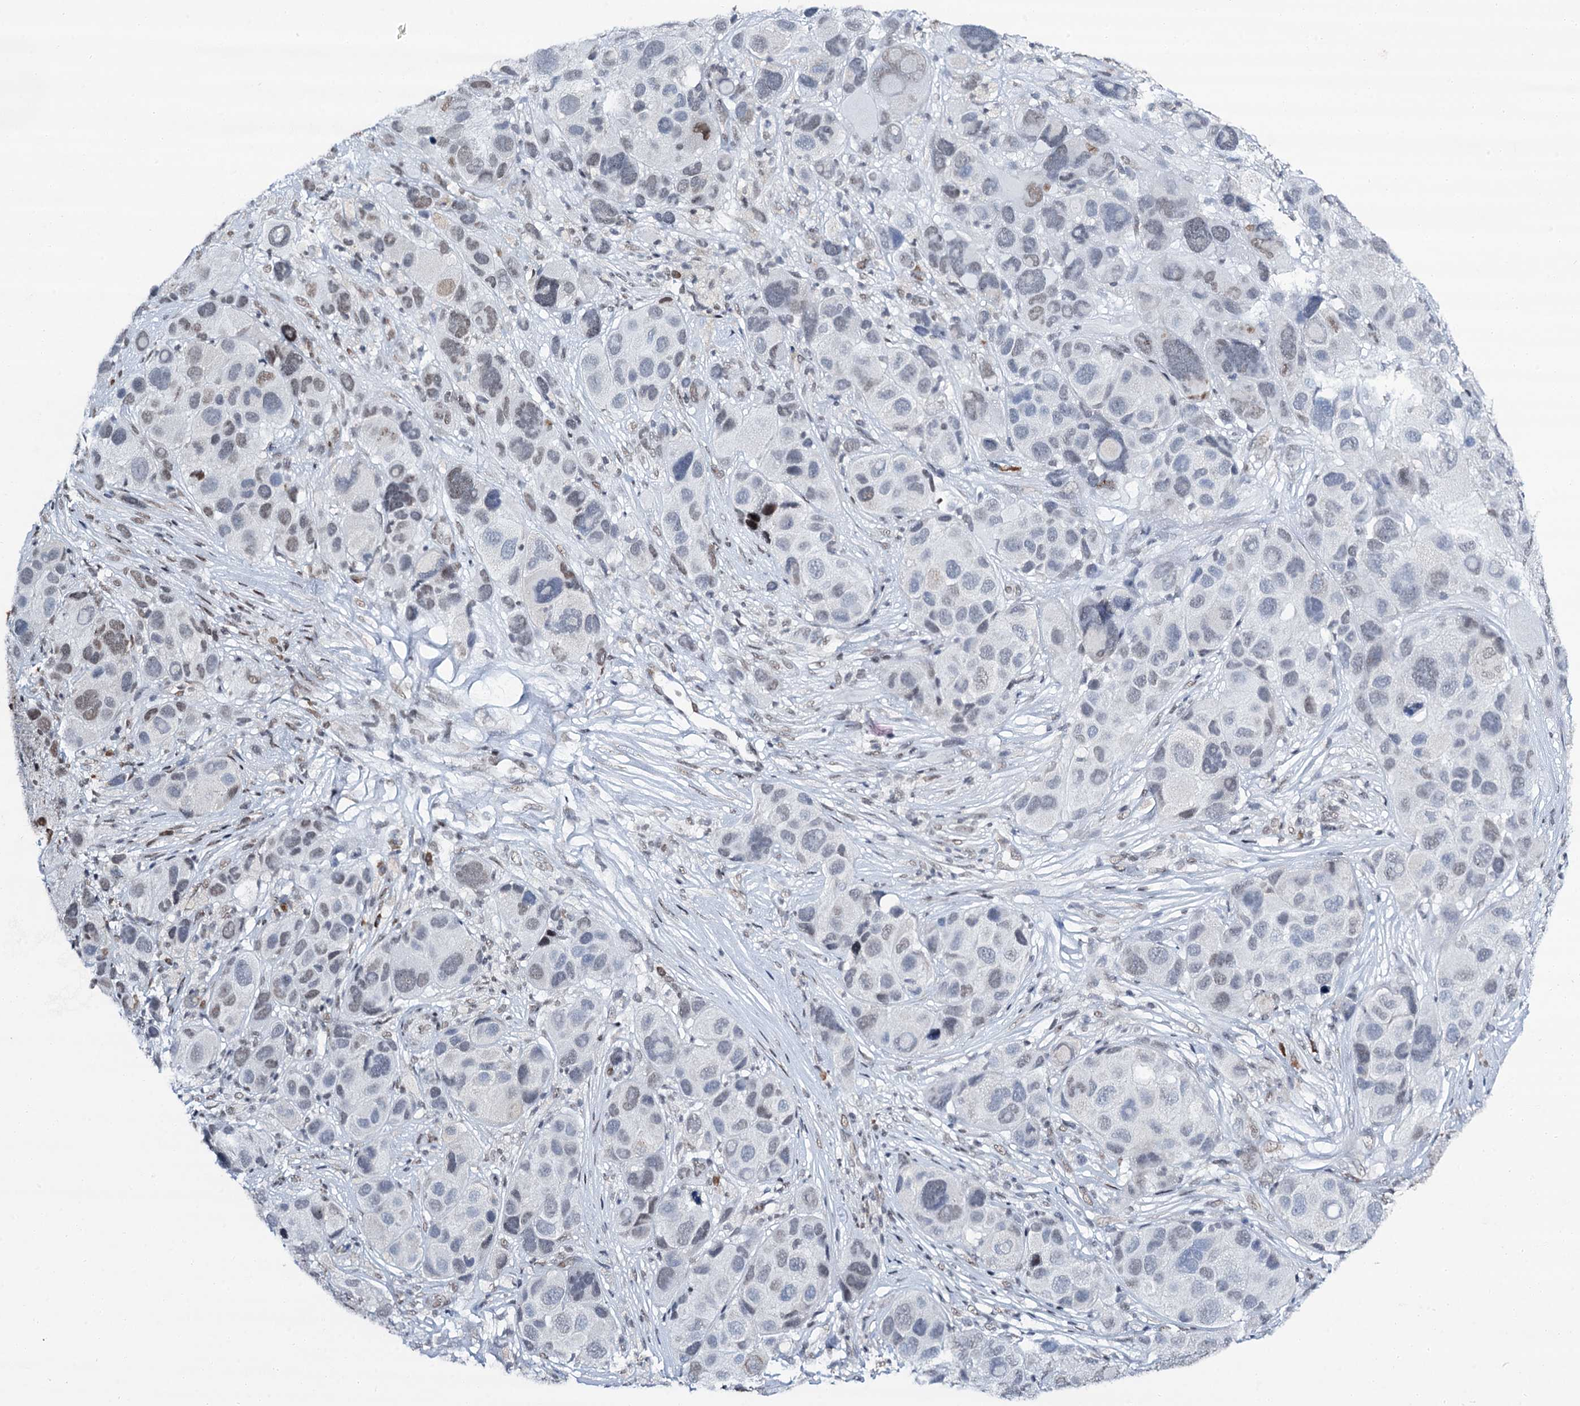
{"staining": {"intensity": "moderate", "quantity": "25%-75%", "location": "nuclear"}, "tissue": "melanoma", "cell_type": "Tumor cells", "image_type": "cancer", "snomed": [{"axis": "morphology", "description": "Malignant melanoma, NOS"}, {"axis": "topography", "description": "Skin of trunk"}], "caption": "Human melanoma stained for a protein (brown) exhibits moderate nuclear positive expression in about 25%-75% of tumor cells.", "gene": "SPATS2", "patient": {"sex": "male", "age": 71}}